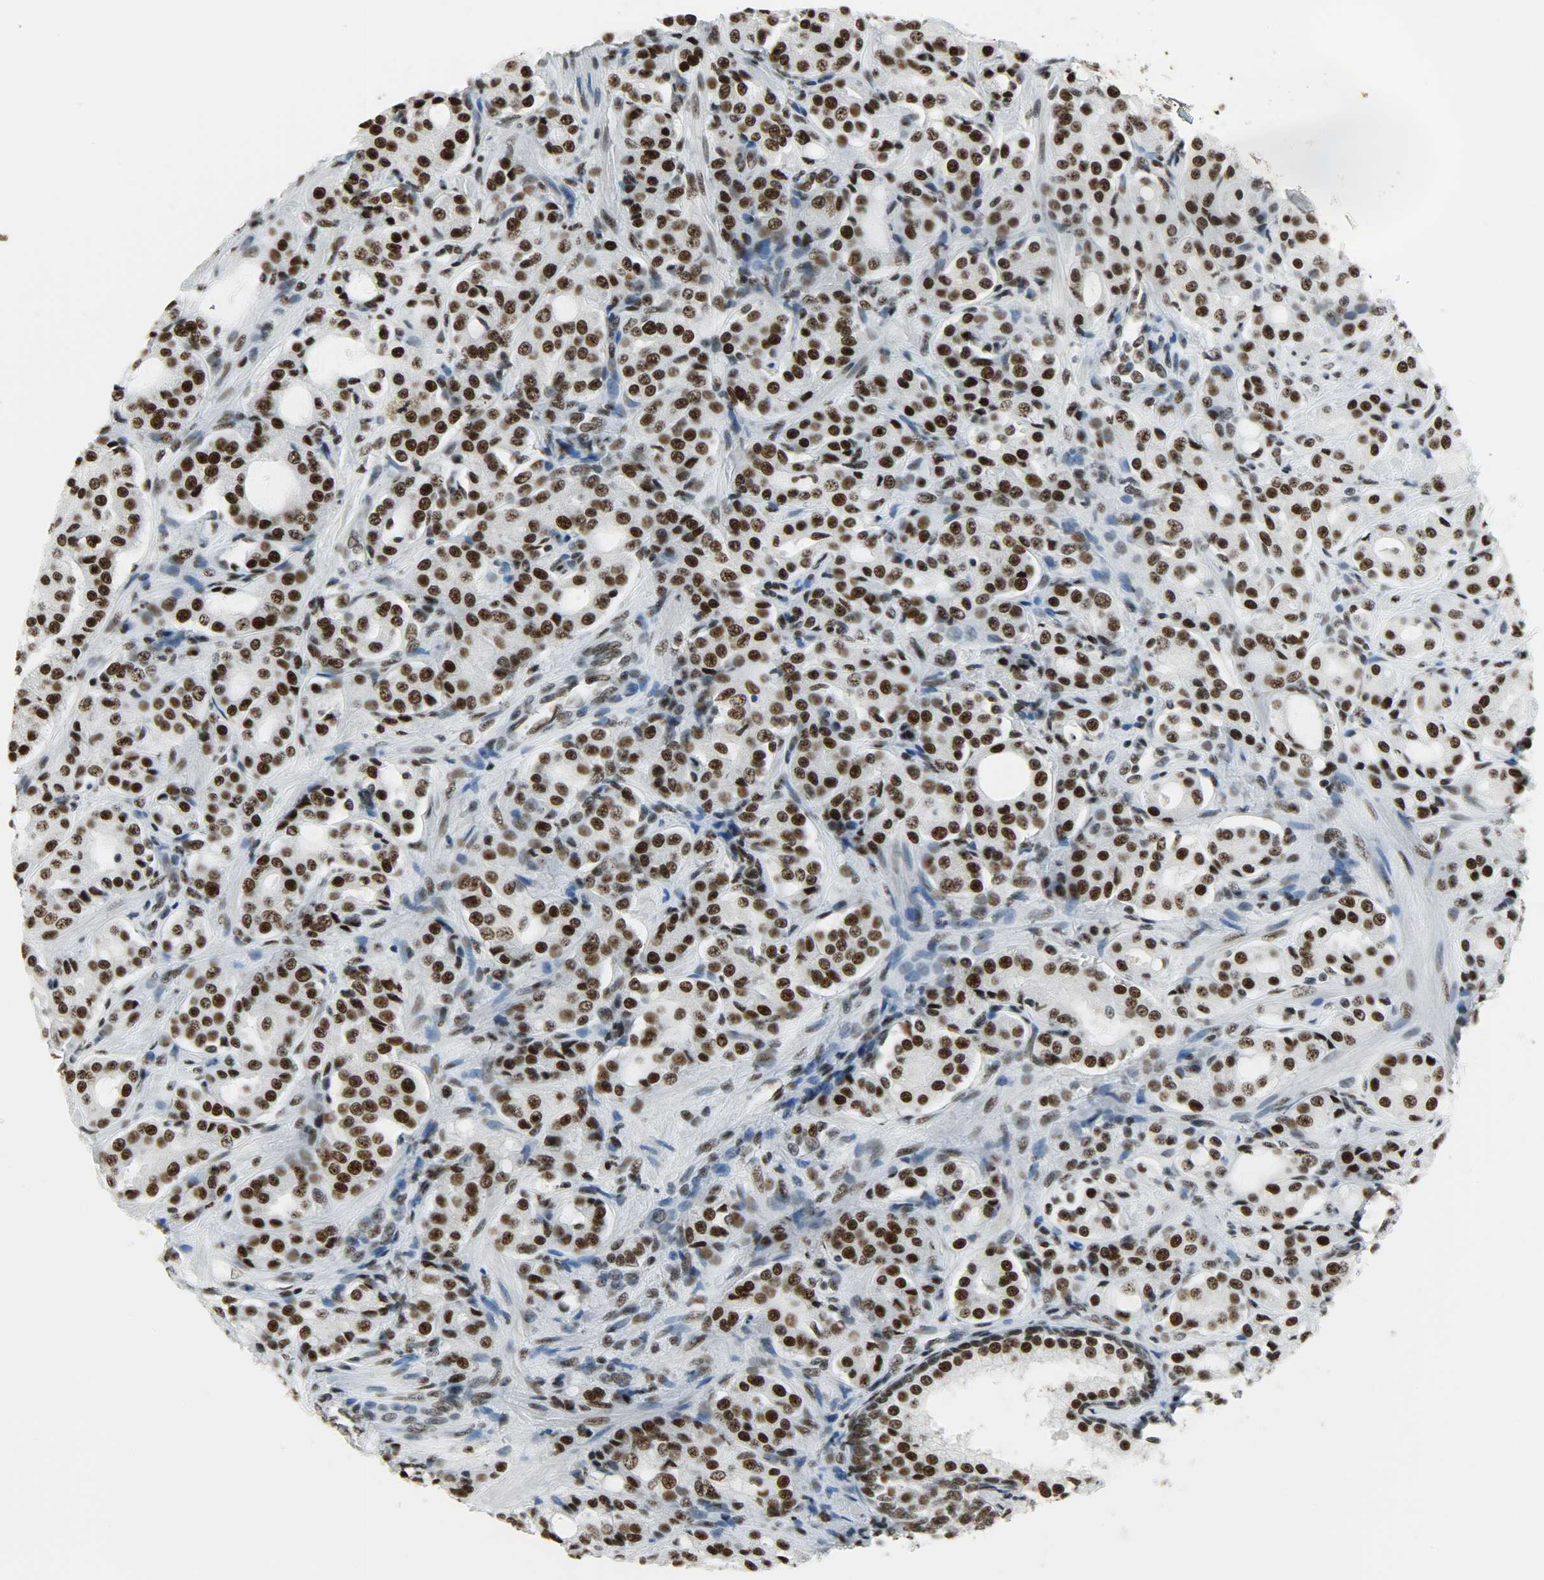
{"staining": {"intensity": "strong", "quantity": ">75%", "location": "nuclear"}, "tissue": "prostate cancer", "cell_type": "Tumor cells", "image_type": "cancer", "snomed": [{"axis": "morphology", "description": "Adenocarcinoma, High grade"}, {"axis": "topography", "description": "Prostate"}], "caption": "Immunohistochemistry (IHC) micrograph of neoplastic tissue: adenocarcinoma (high-grade) (prostate) stained using immunohistochemistry demonstrates high levels of strong protein expression localized specifically in the nuclear of tumor cells, appearing as a nuclear brown color.", "gene": "SNRPA", "patient": {"sex": "male", "age": 72}}